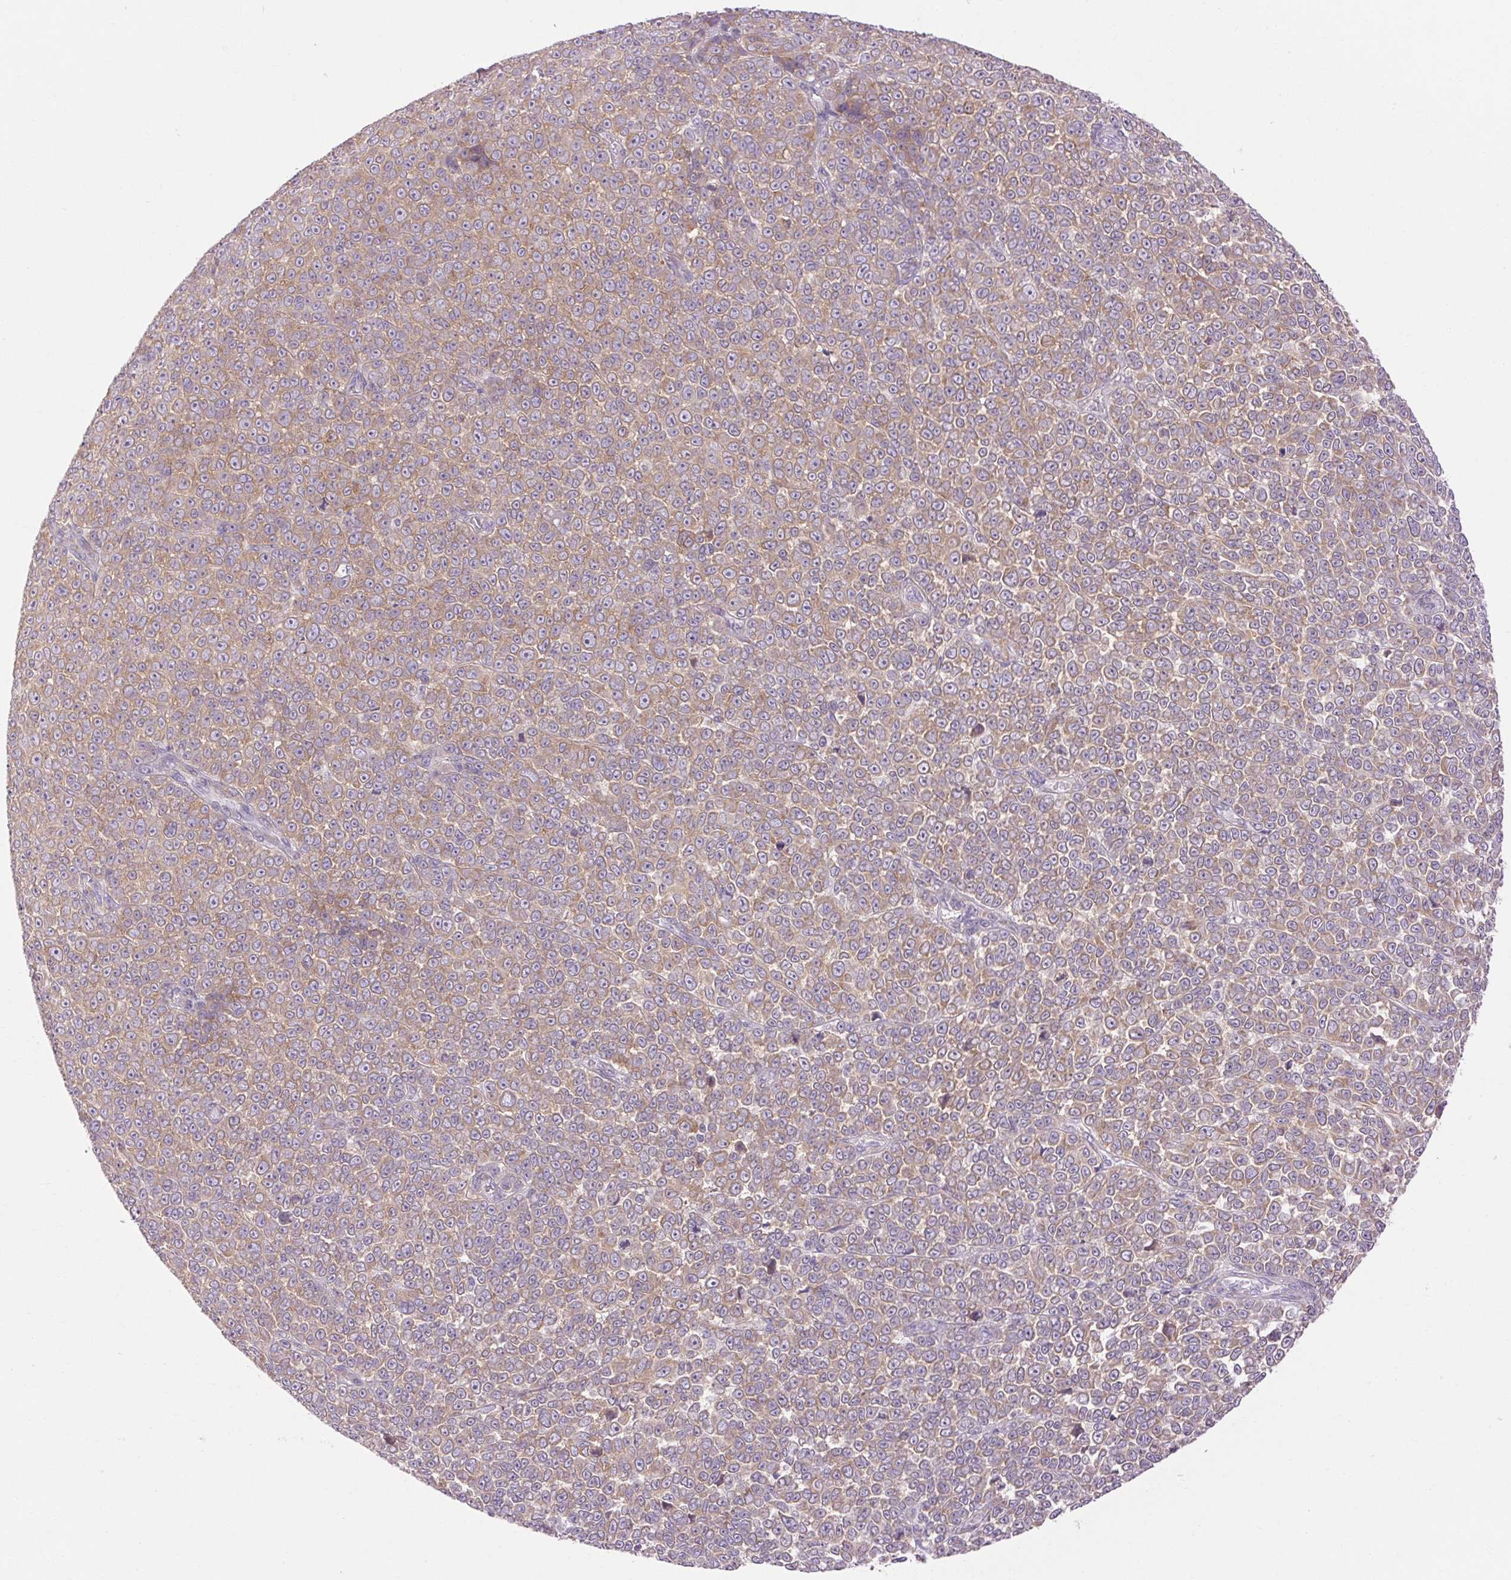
{"staining": {"intensity": "moderate", "quantity": ">75%", "location": "cytoplasmic/membranous"}, "tissue": "melanoma", "cell_type": "Tumor cells", "image_type": "cancer", "snomed": [{"axis": "morphology", "description": "Malignant melanoma, NOS"}, {"axis": "topography", "description": "Skin"}], "caption": "Immunohistochemistry (IHC) micrograph of neoplastic tissue: human melanoma stained using IHC exhibits medium levels of moderate protein expression localized specifically in the cytoplasmic/membranous of tumor cells, appearing as a cytoplasmic/membranous brown color.", "gene": "SOWAHC", "patient": {"sex": "female", "age": 95}}